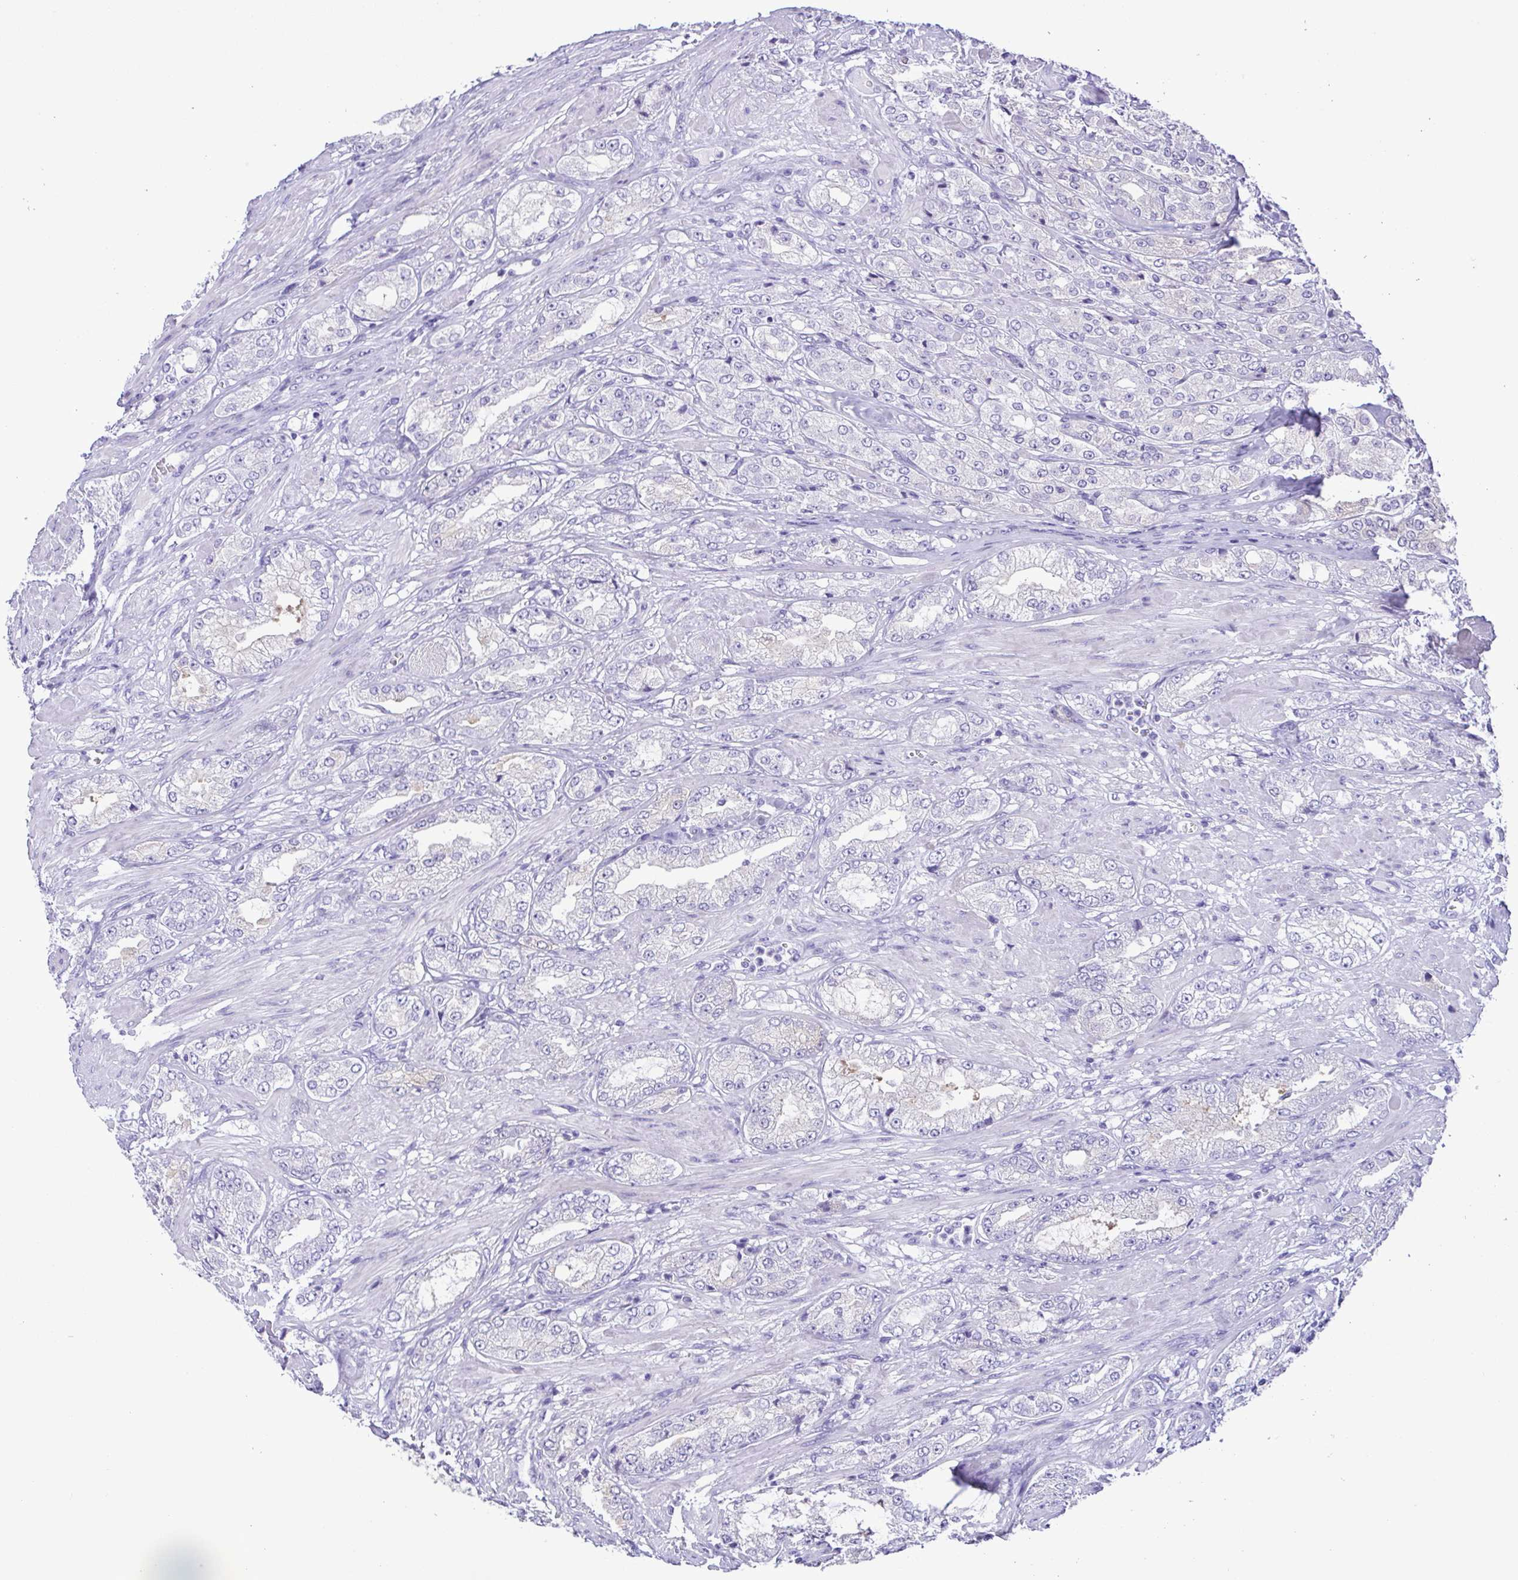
{"staining": {"intensity": "negative", "quantity": "none", "location": "none"}, "tissue": "prostate cancer", "cell_type": "Tumor cells", "image_type": "cancer", "snomed": [{"axis": "morphology", "description": "Adenocarcinoma, High grade"}, {"axis": "topography", "description": "Prostate"}], "caption": "Immunohistochemistry of human adenocarcinoma (high-grade) (prostate) demonstrates no staining in tumor cells.", "gene": "OVGP1", "patient": {"sex": "male", "age": 68}}